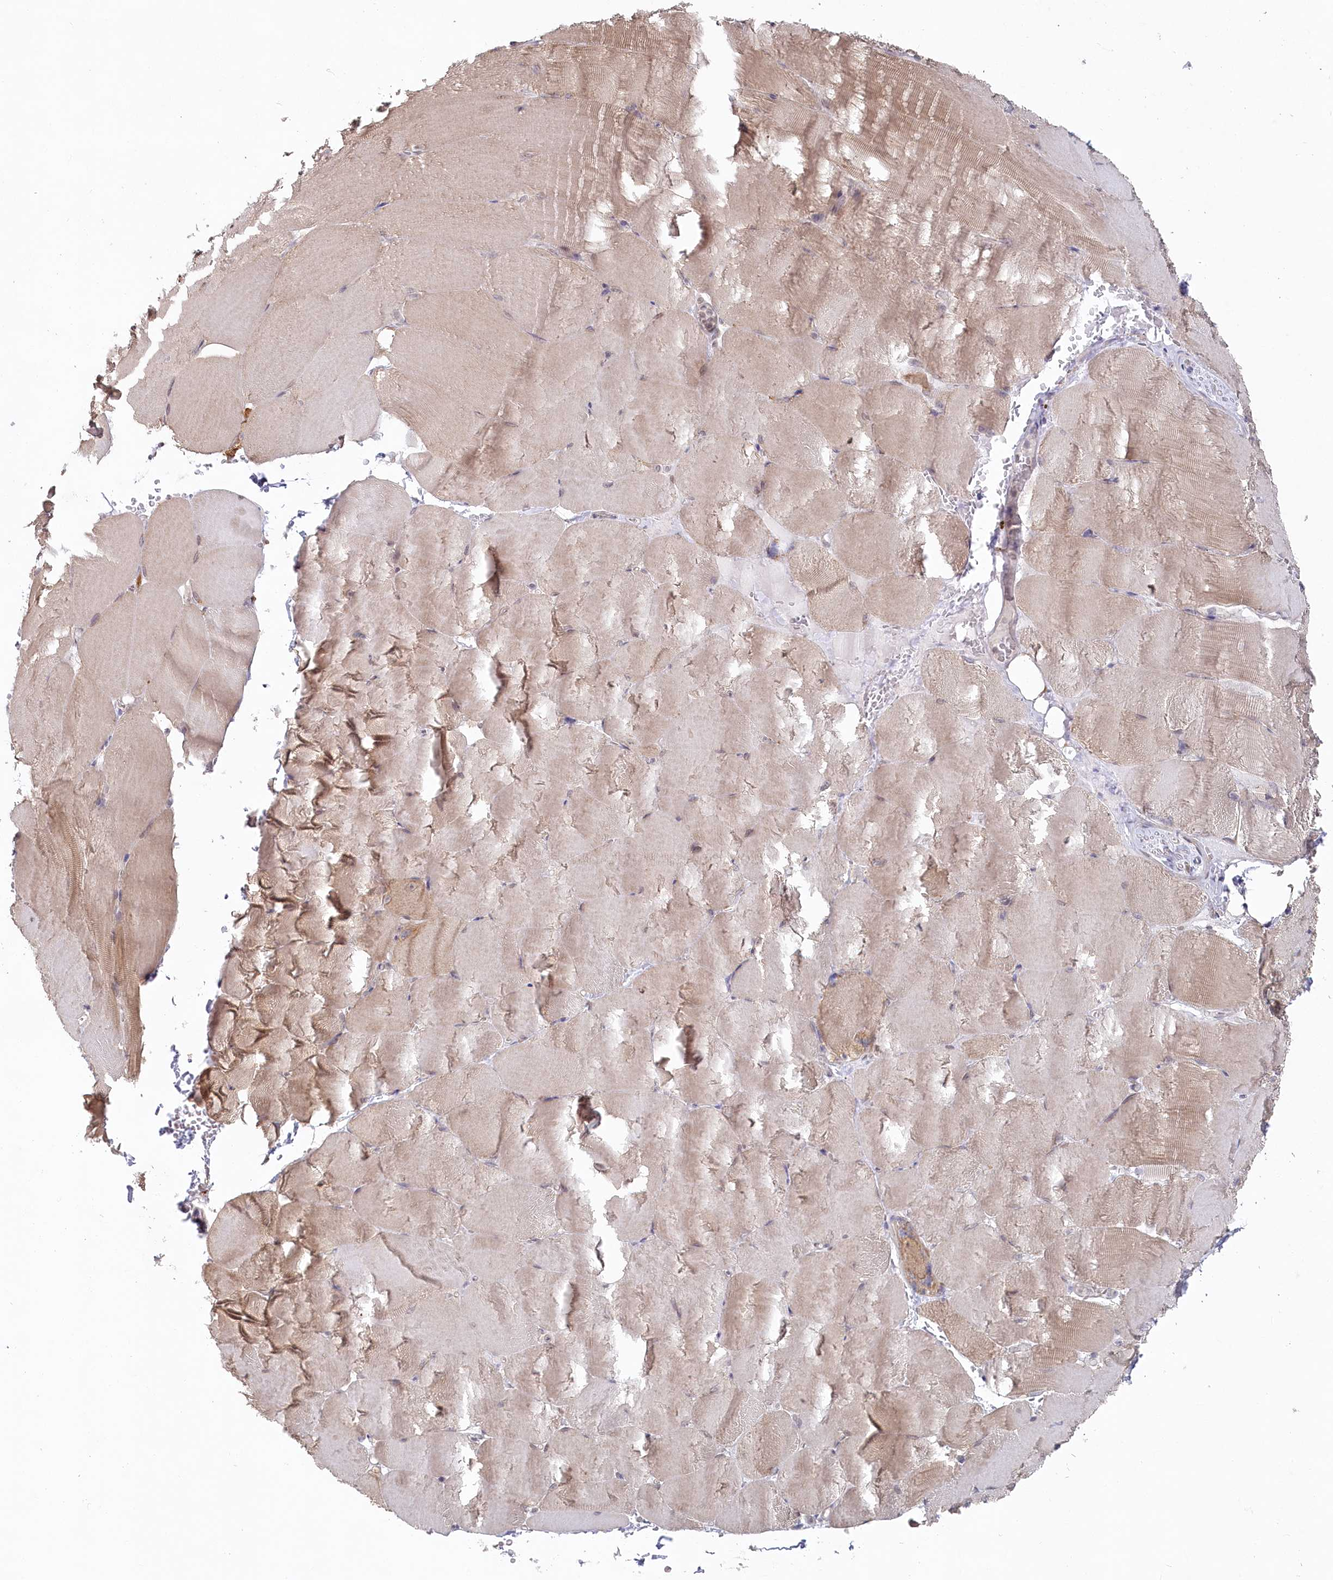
{"staining": {"intensity": "weak", "quantity": "<25%", "location": "cytoplasmic/membranous"}, "tissue": "skeletal muscle", "cell_type": "Myocytes", "image_type": "normal", "snomed": [{"axis": "morphology", "description": "Normal tissue, NOS"}, {"axis": "topography", "description": "Skeletal muscle"}, {"axis": "topography", "description": "Parathyroid gland"}], "caption": "Histopathology image shows no significant protein staining in myocytes of unremarkable skeletal muscle.", "gene": "AAMDC", "patient": {"sex": "female", "age": 37}}